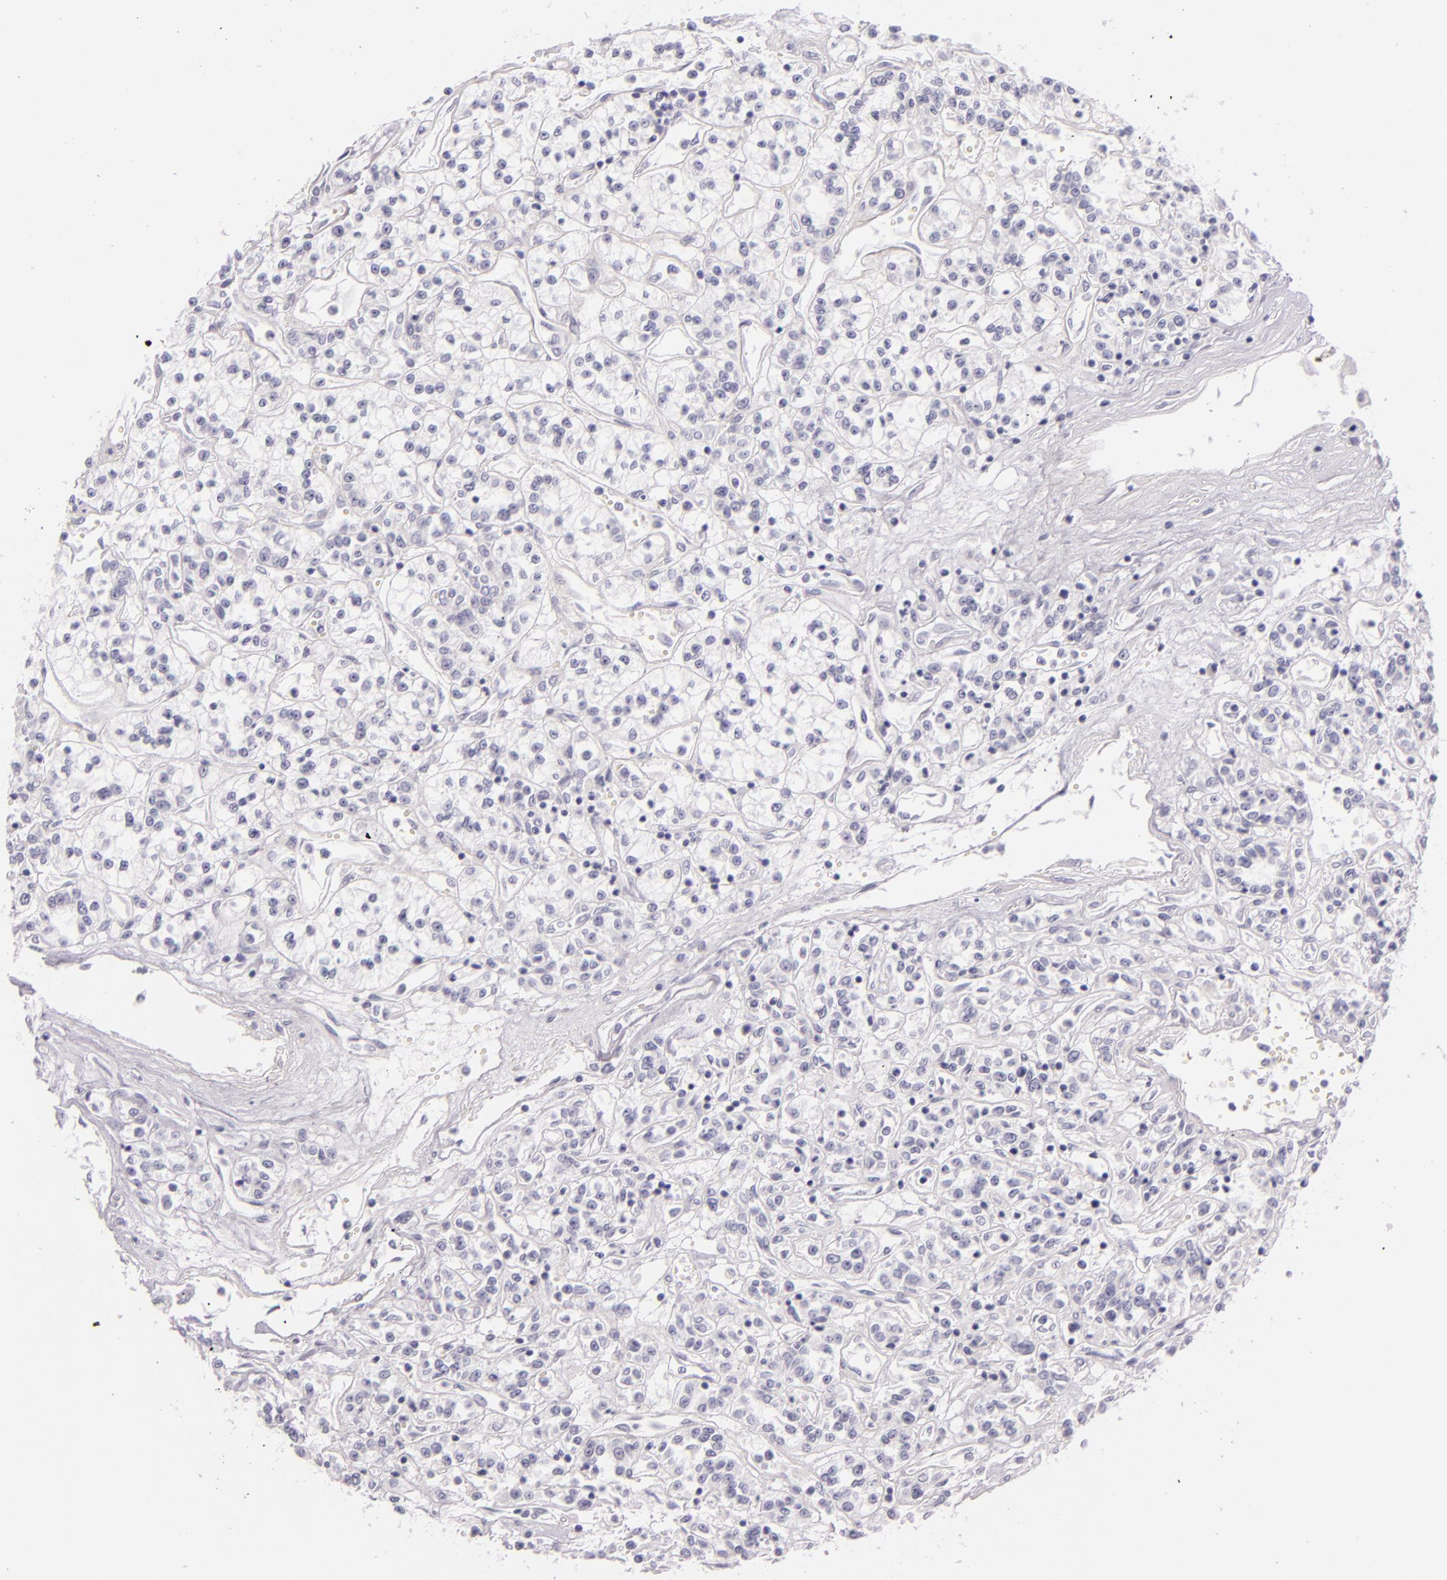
{"staining": {"intensity": "negative", "quantity": "none", "location": "none"}, "tissue": "renal cancer", "cell_type": "Tumor cells", "image_type": "cancer", "snomed": [{"axis": "morphology", "description": "Adenocarcinoma, NOS"}, {"axis": "topography", "description": "Kidney"}], "caption": "High magnification brightfield microscopy of adenocarcinoma (renal) stained with DAB (3,3'-diaminobenzidine) (brown) and counterstained with hematoxylin (blue): tumor cells show no significant positivity.", "gene": "INA", "patient": {"sex": "female", "age": 76}}